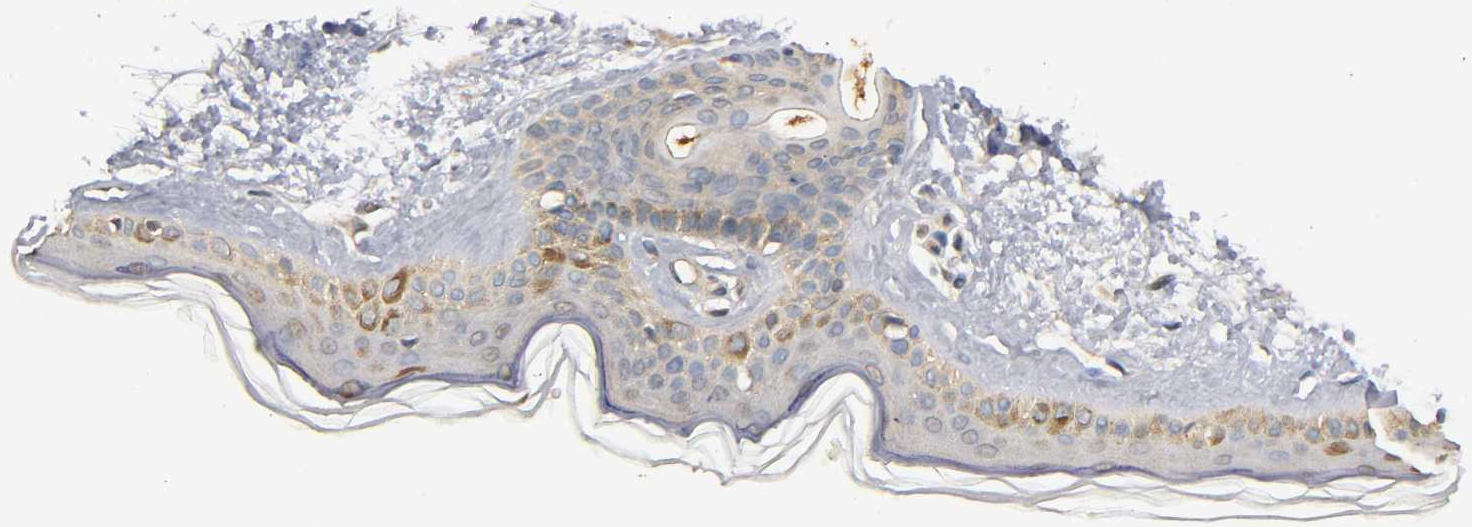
{"staining": {"intensity": "negative", "quantity": "none", "location": "none"}, "tissue": "skin", "cell_type": "Fibroblasts", "image_type": "normal", "snomed": [{"axis": "morphology", "description": "Normal tissue, NOS"}, {"axis": "topography", "description": "Skin"}], "caption": "IHC histopathology image of benign human skin stained for a protein (brown), which displays no expression in fibroblasts.", "gene": "PDE5A", "patient": {"sex": "male", "age": 63}}